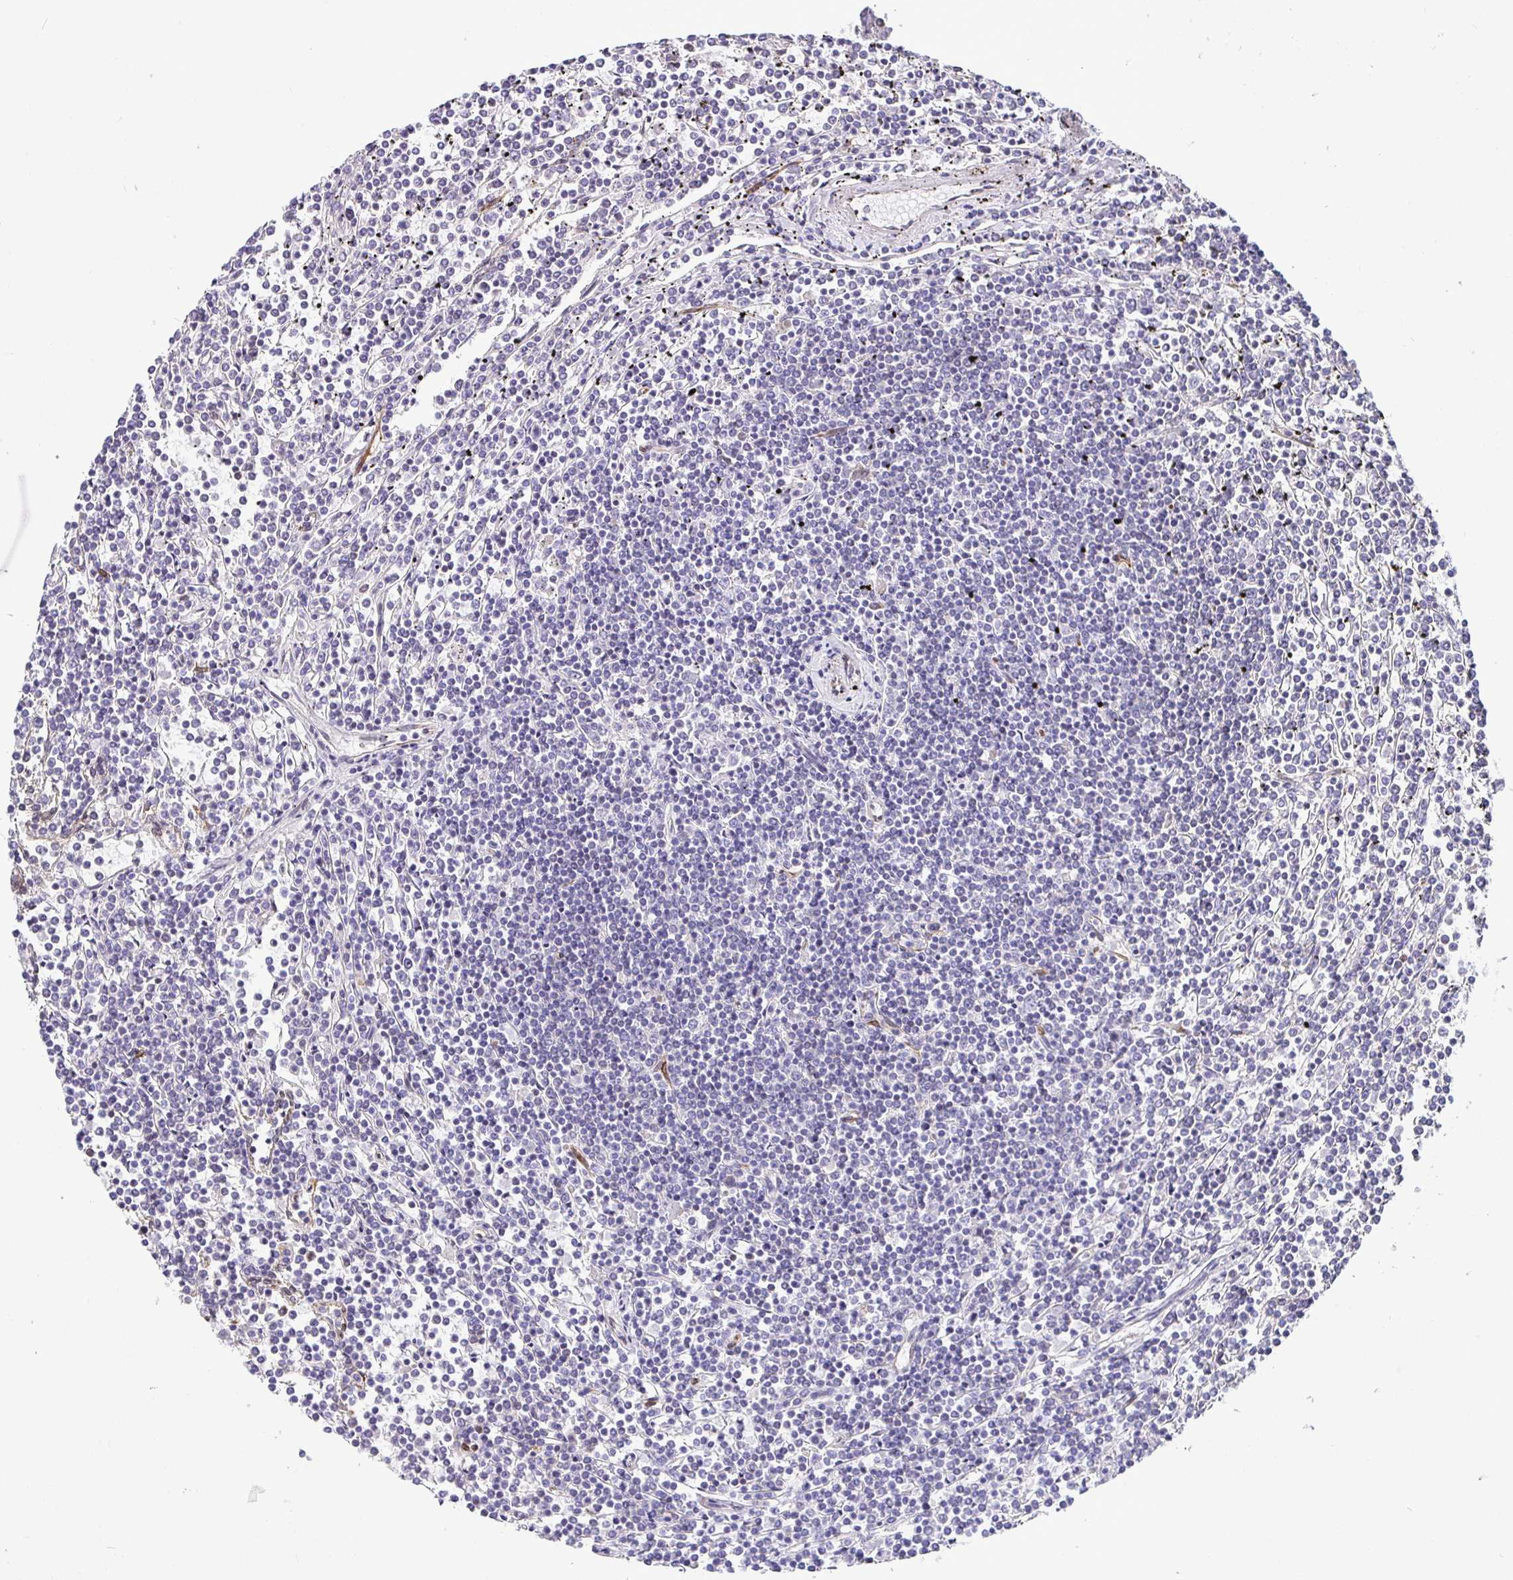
{"staining": {"intensity": "negative", "quantity": "none", "location": "none"}, "tissue": "lymphoma", "cell_type": "Tumor cells", "image_type": "cancer", "snomed": [{"axis": "morphology", "description": "Malignant lymphoma, non-Hodgkin's type, Low grade"}, {"axis": "topography", "description": "Spleen"}], "caption": "Tumor cells are negative for brown protein staining in malignant lymphoma, non-Hodgkin's type (low-grade).", "gene": "TP53I11", "patient": {"sex": "female", "age": 19}}